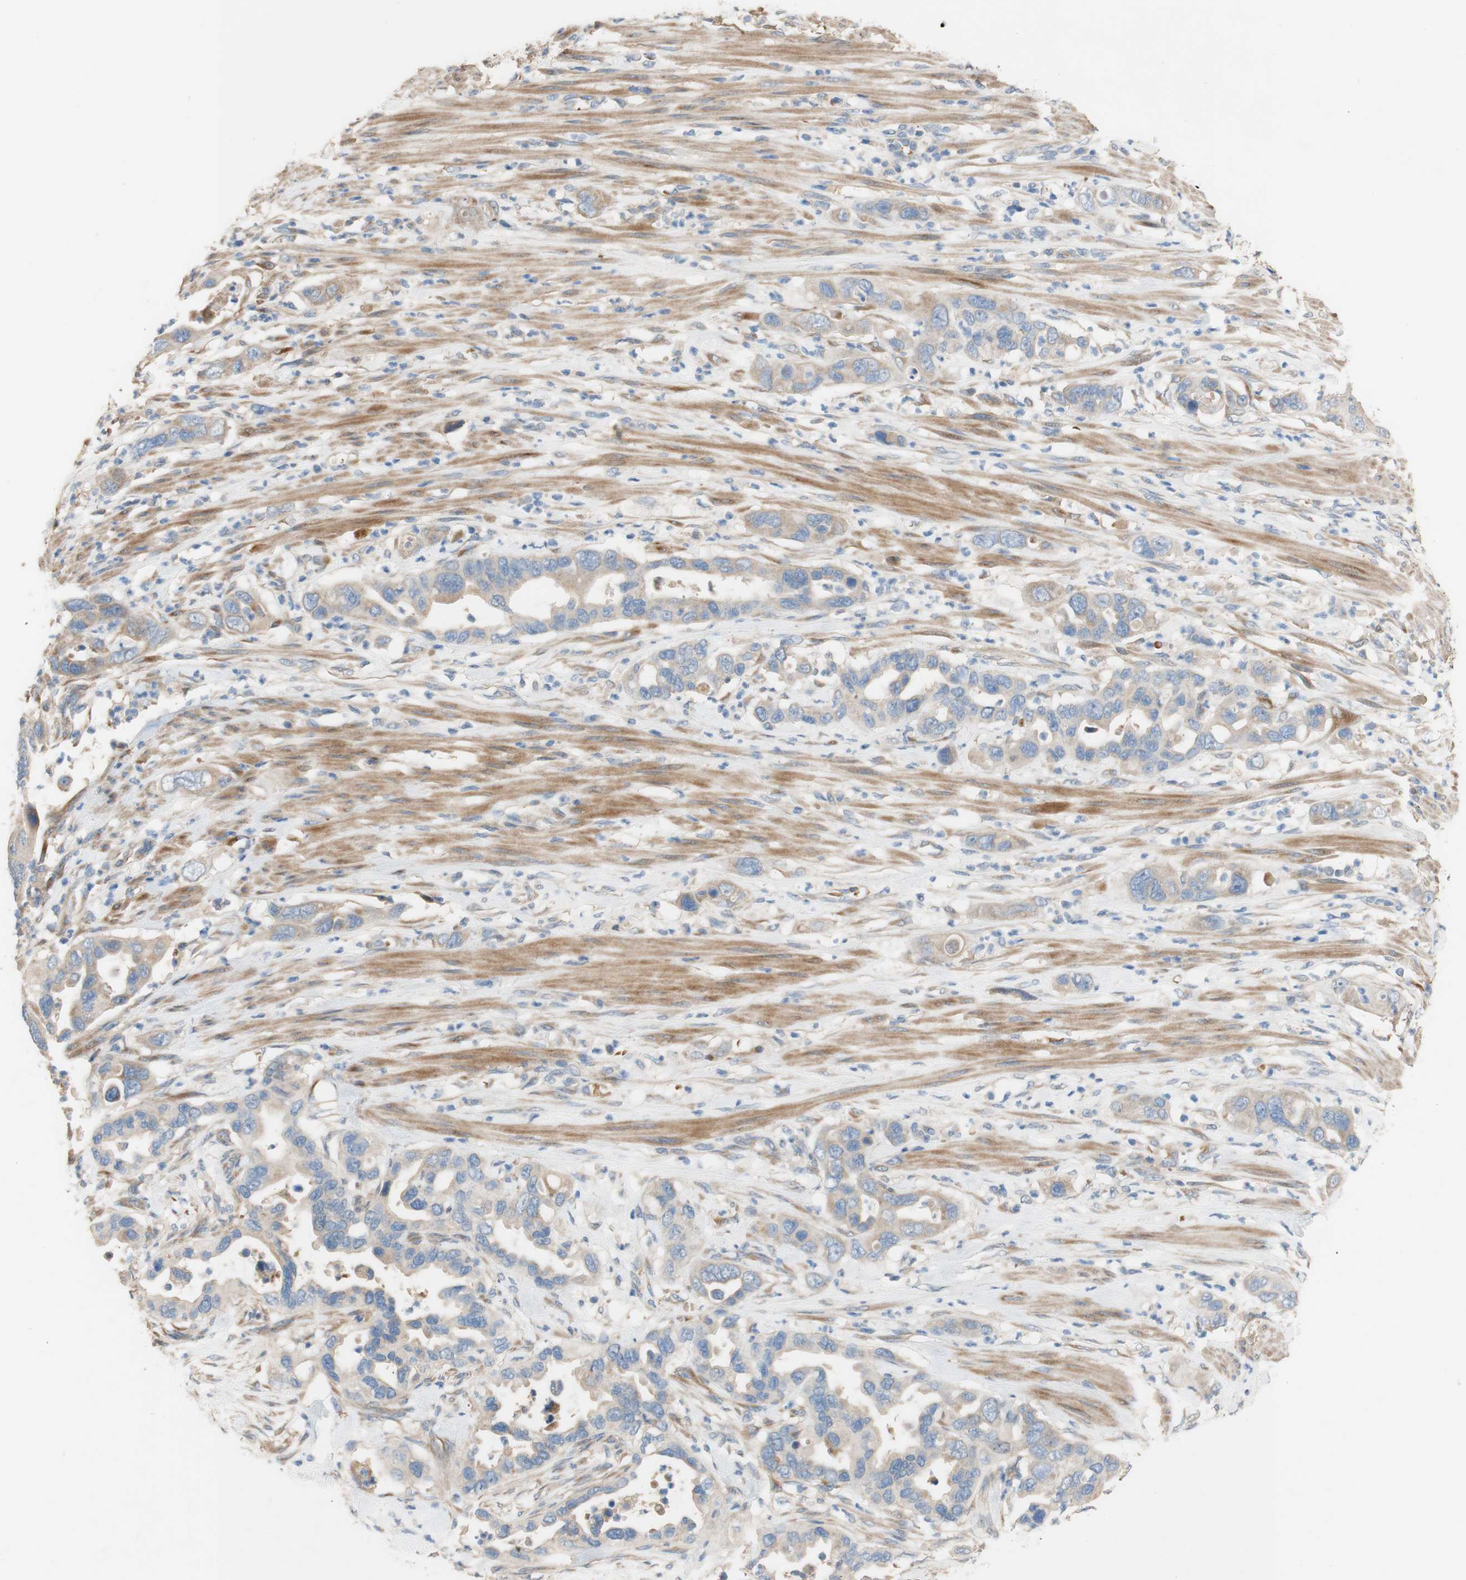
{"staining": {"intensity": "moderate", "quantity": "25%-75%", "location": "cytoplasmic/membranous"}, "tissue": "pancreatic cancer", "cell_type": "Tumor cells", "image_type": "cancer", "snomed": [{"axis": "morphology", "description": "Adenocarcinoma, NOS"}, {"axis": "topography", "description": "Pancreas"}], "caption": "Protein expression analysis of adenocarcinoma (pancreatic) reveals moderate cytoplasmic/membranous expression in about 25%-75% of tumor cells.", "gene": "DKK3", "patient": {"sex": "female", "age": 71}}